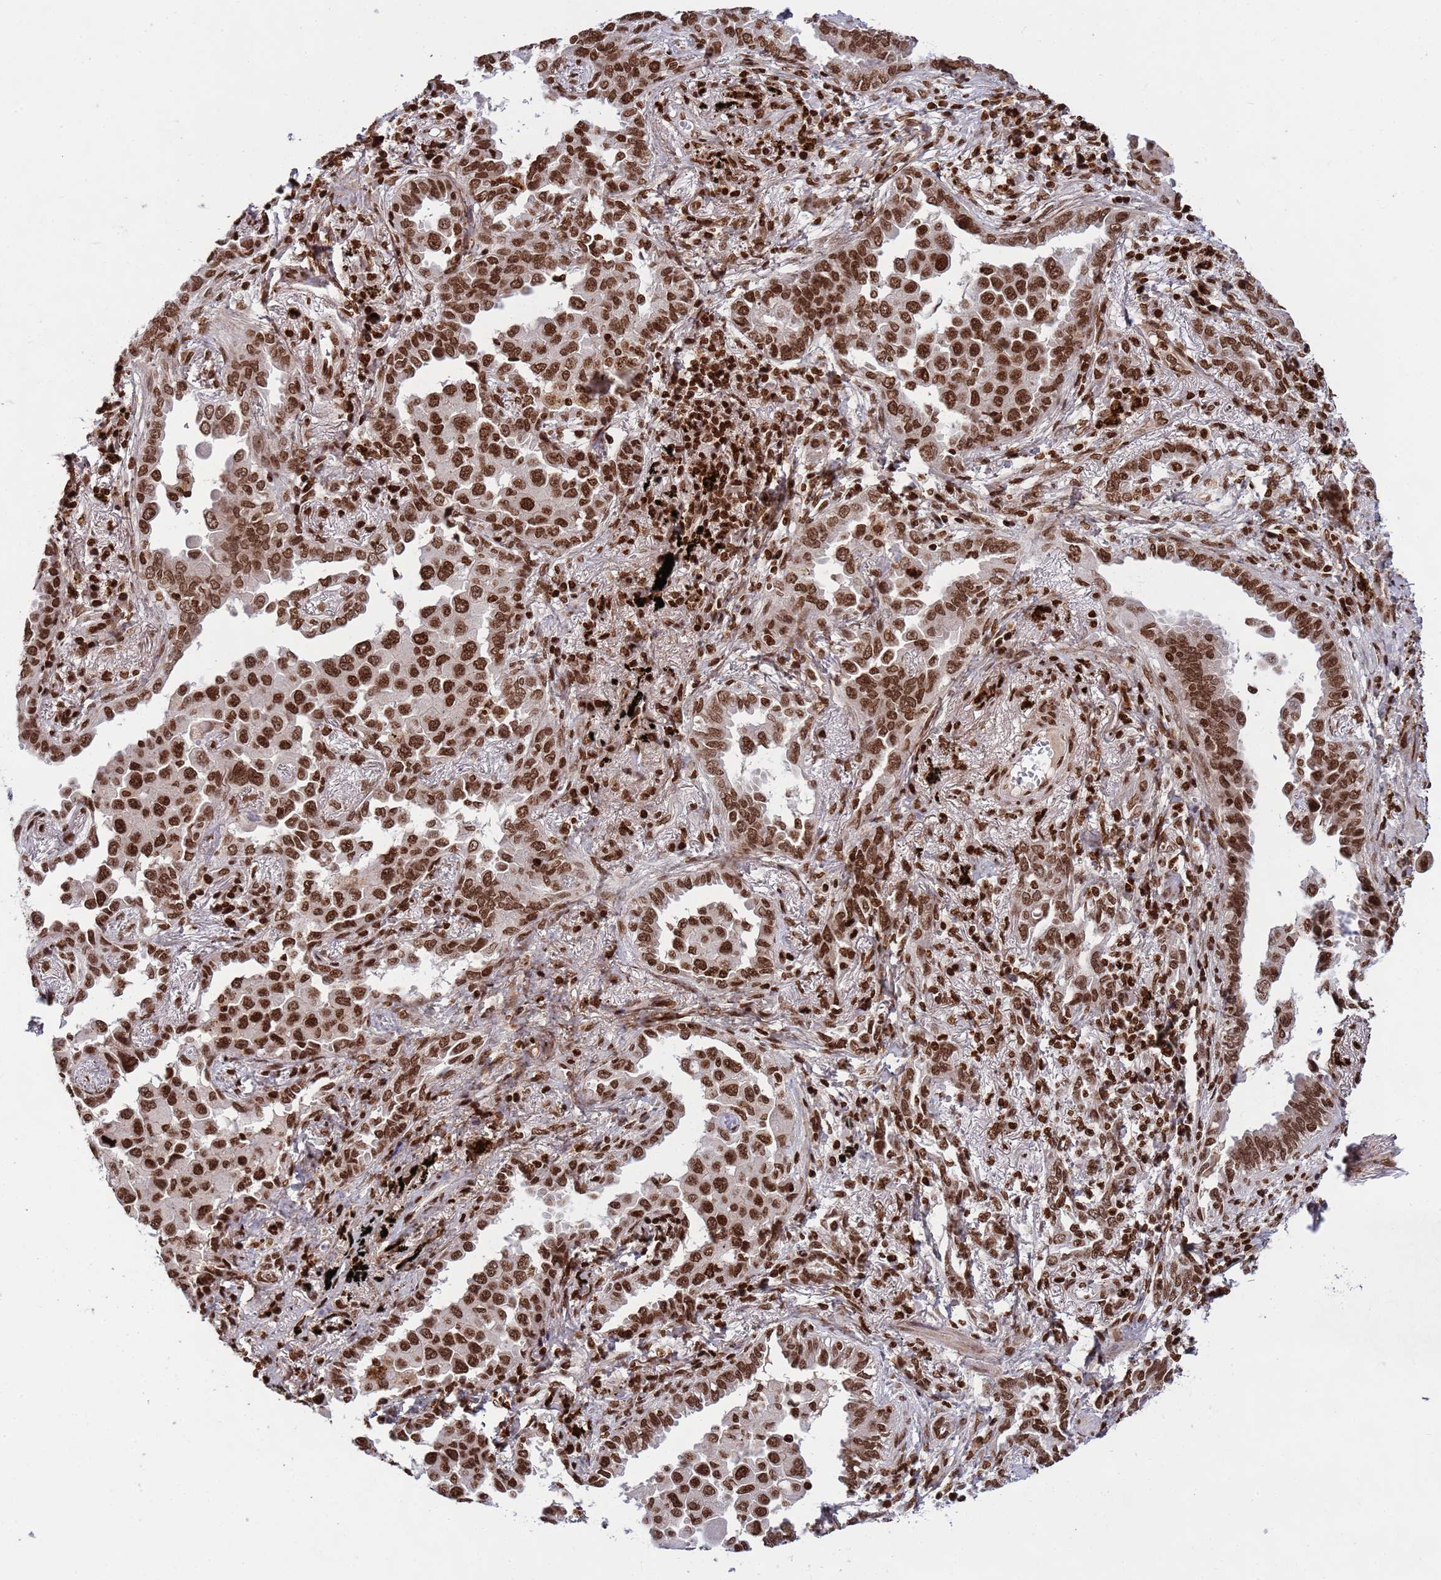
{"staining": {"intensity": "strong", "quantity": ">75%", "location": "nuclear"}, "tissue": "lung cancer", "cell_type": "Tumor cells", "image_type": "cancer", "snomed": [{"axis": "morphology", "description": "Adenocarcinoma, NOS"}, {"axis": "topography", "description": "Lung"}], "caption": "Lung adenocarcinoma stained with DAB IHC exhibits high levels of strong nuclear staining in approximately >75% of tumor cells. (brown staining indicates protein expression, while blue staining denotes nuclei).", "gene": "H3-3B", "patient": {"sex": "male", "age": 67}}